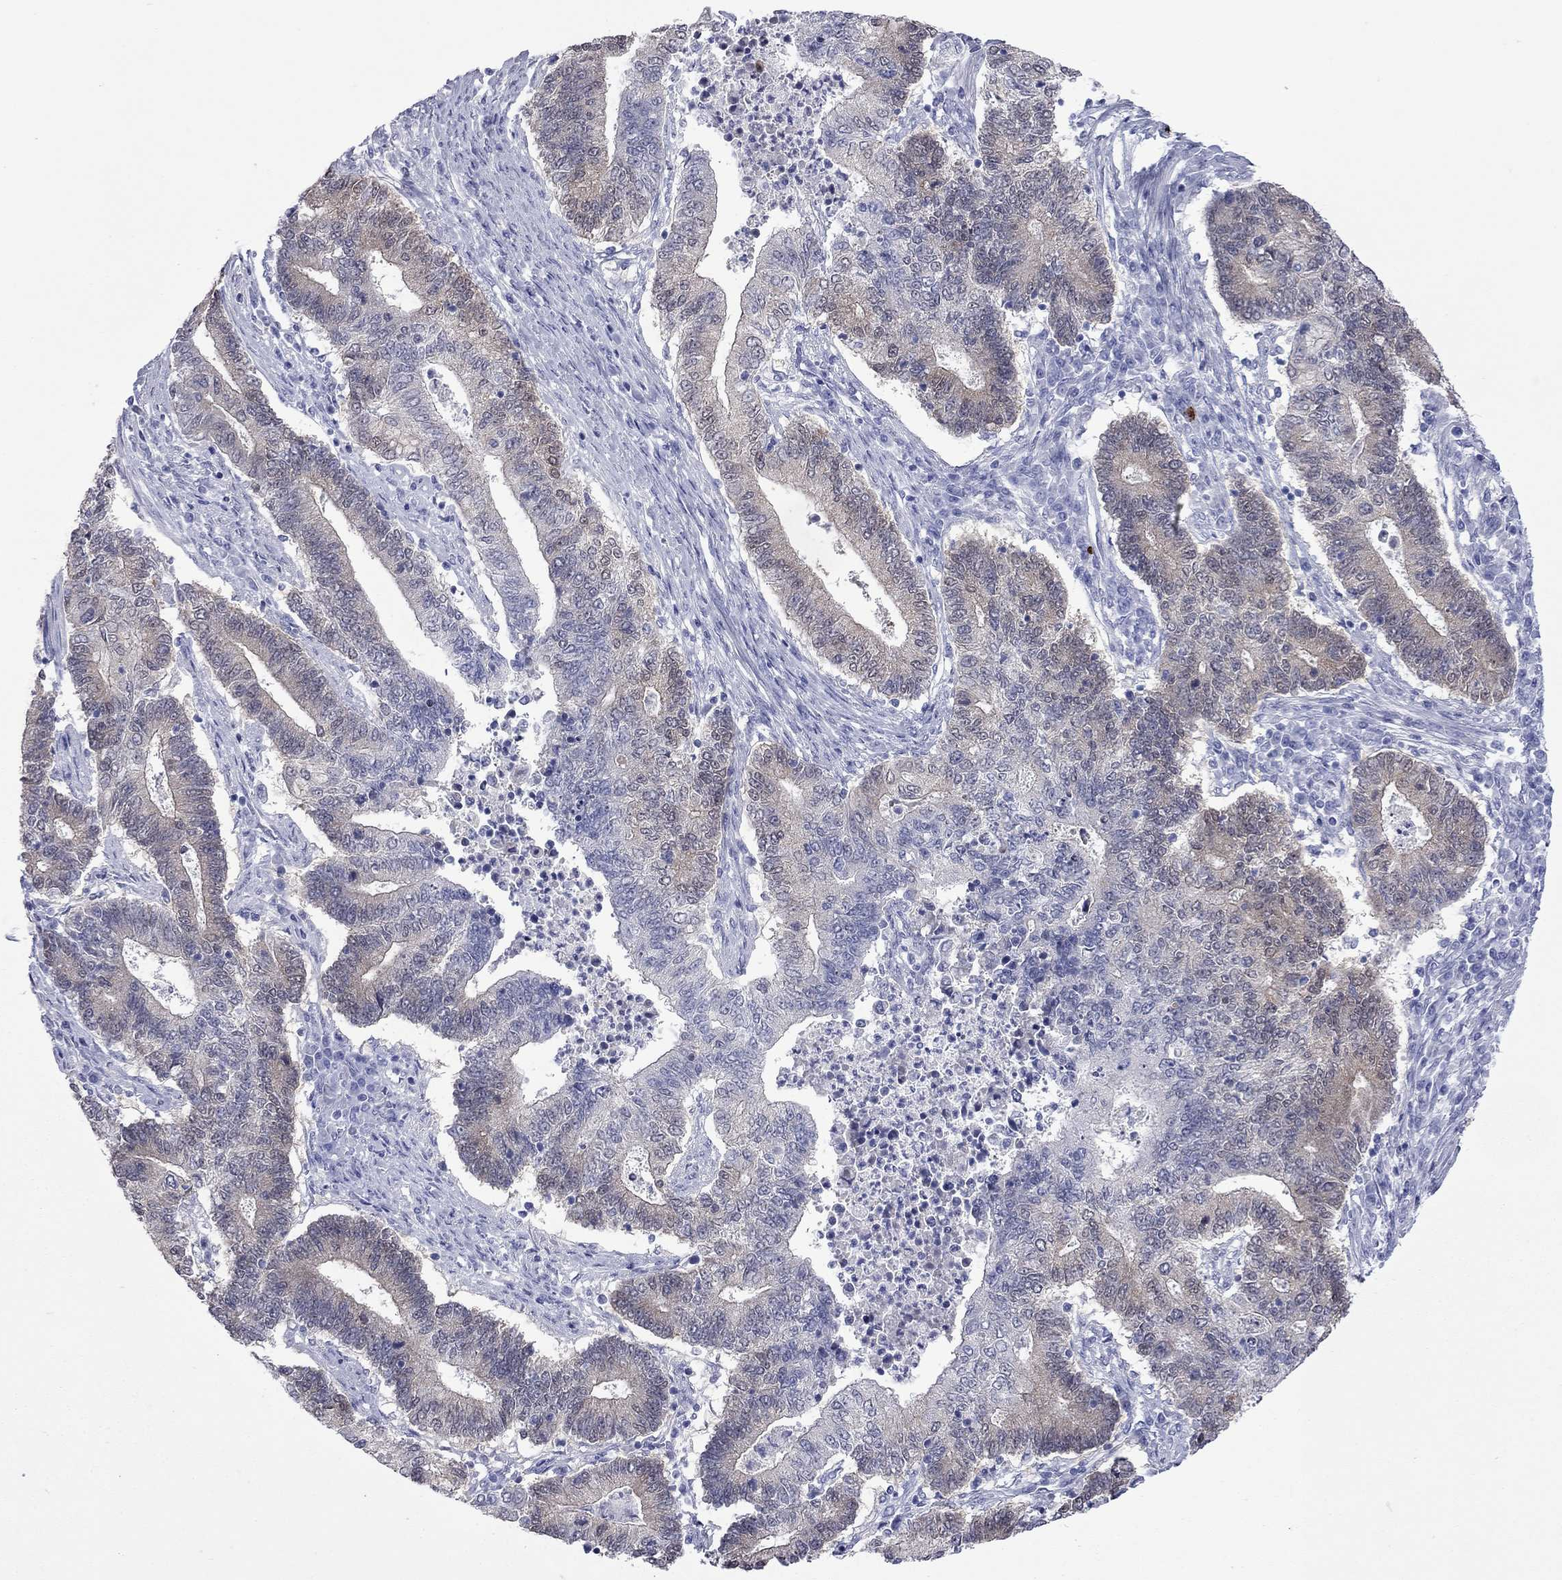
{"staining": {"intensity": "moderate", "quantity": "25%-75%", "location": "cytoplasmic/membranous"}, "tissue": "endometrial cancer", "cell_type": "Tumor cells", "image_type": "cancer", "snomed": [{"axis": "morphology", "description": "Adenocarcinoma, NOS"}, {"axis": "topography", "description": "Uterus"}, {"axis": "topography", "description": "Endometrium"}], "caption": "Brown immunohistochemical staining in human adenocarcinoma (endometrial) reveals moderate cytoplasmic/membranous expression in about 25%-75% of tumor cells.", "gene": "CTNNBIP1", "patient": {"sex": "female", "age": 54}}